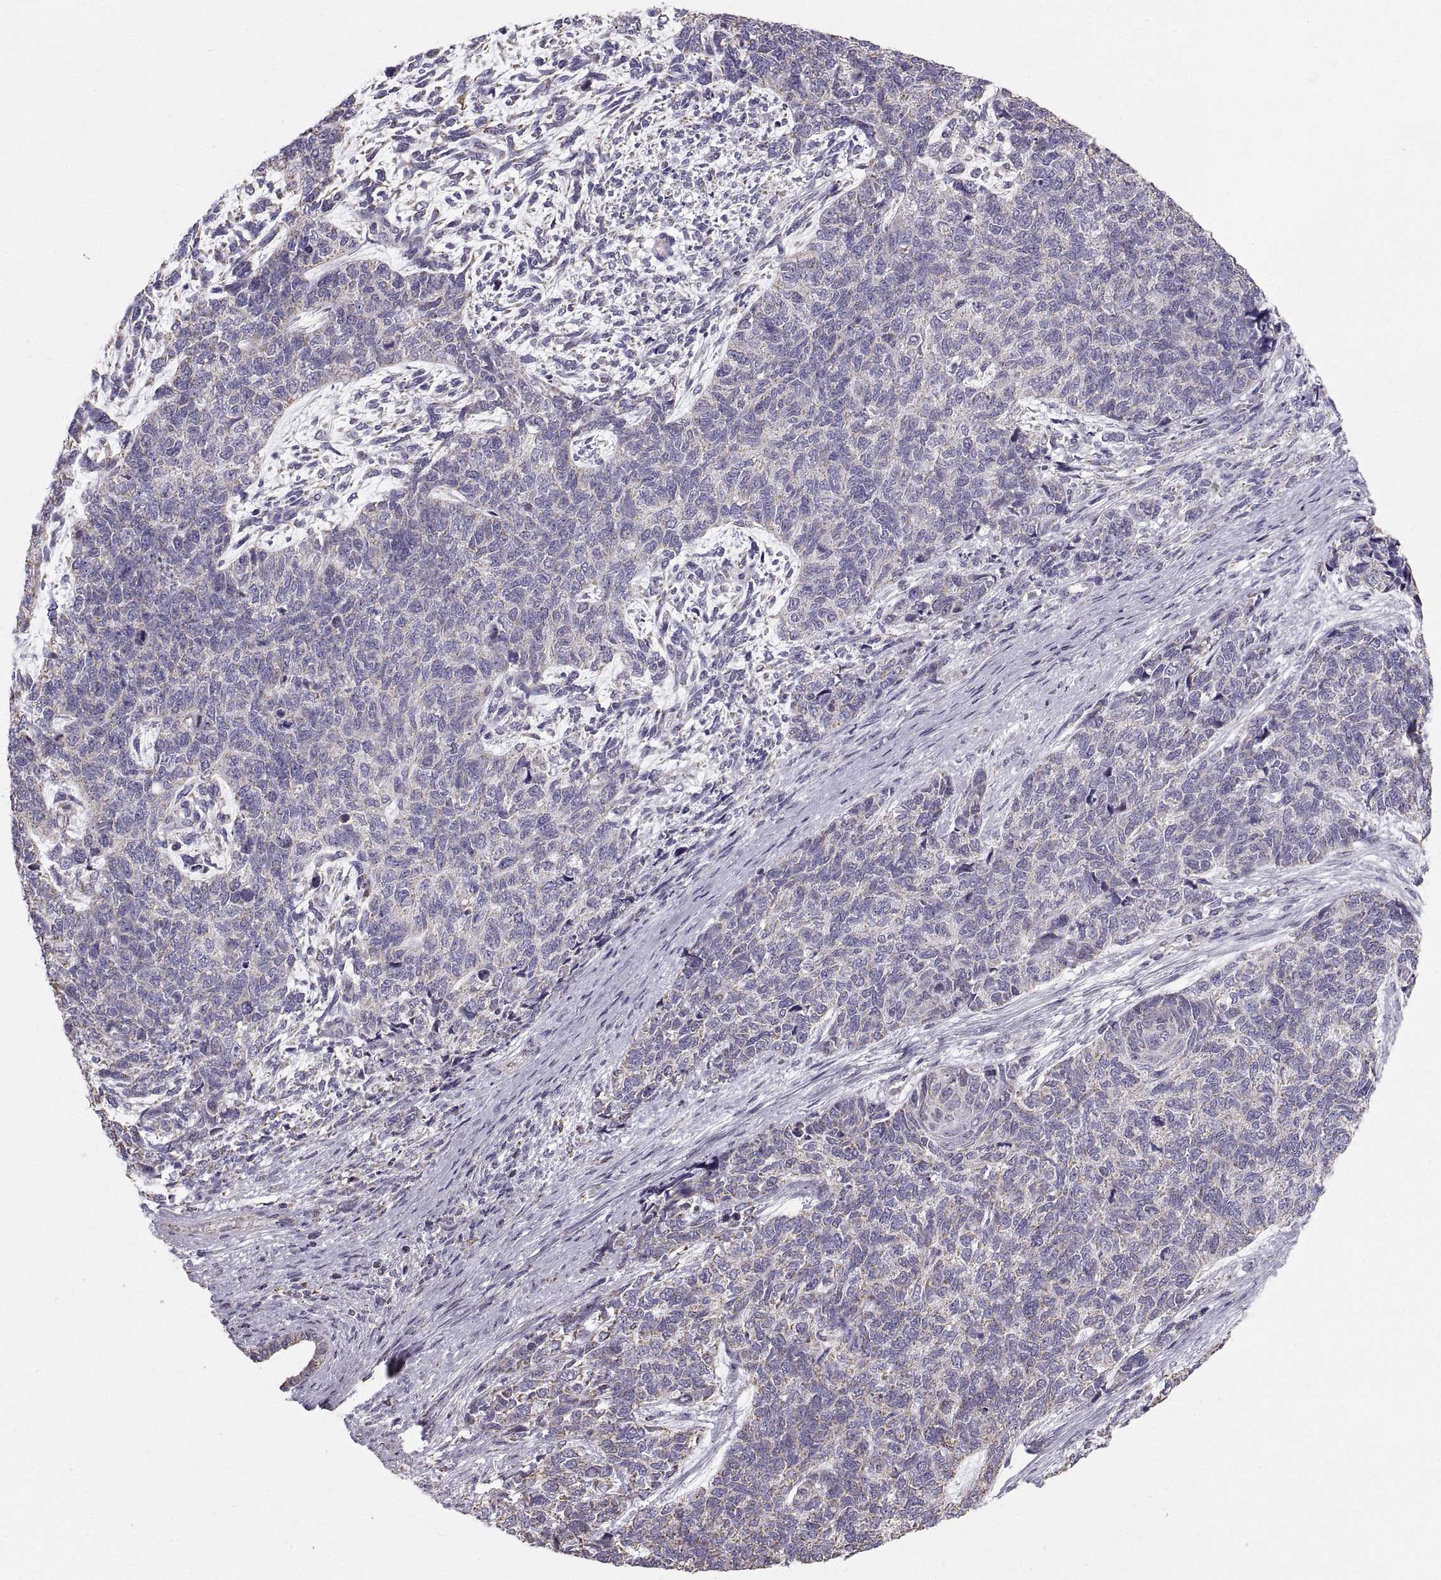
{"staining": {"intensity": "negative", "quantity": "none", "location": "none"}, "tissue": "cervical cancer", "cell_type": "Tumor cells", "image_type": "cancer", "snomed": [{"axis": "morphology", "description": "Squamous cell carcinoma, NOS"}, {"axis": "topography", "description": "Cervix"}], "caption": "Cervical cancer was stained to show a protein in brown. There is no significant staining in tumor cells.", "gene": "STMND1", "patient": {"sex": "female", "age": 63}}